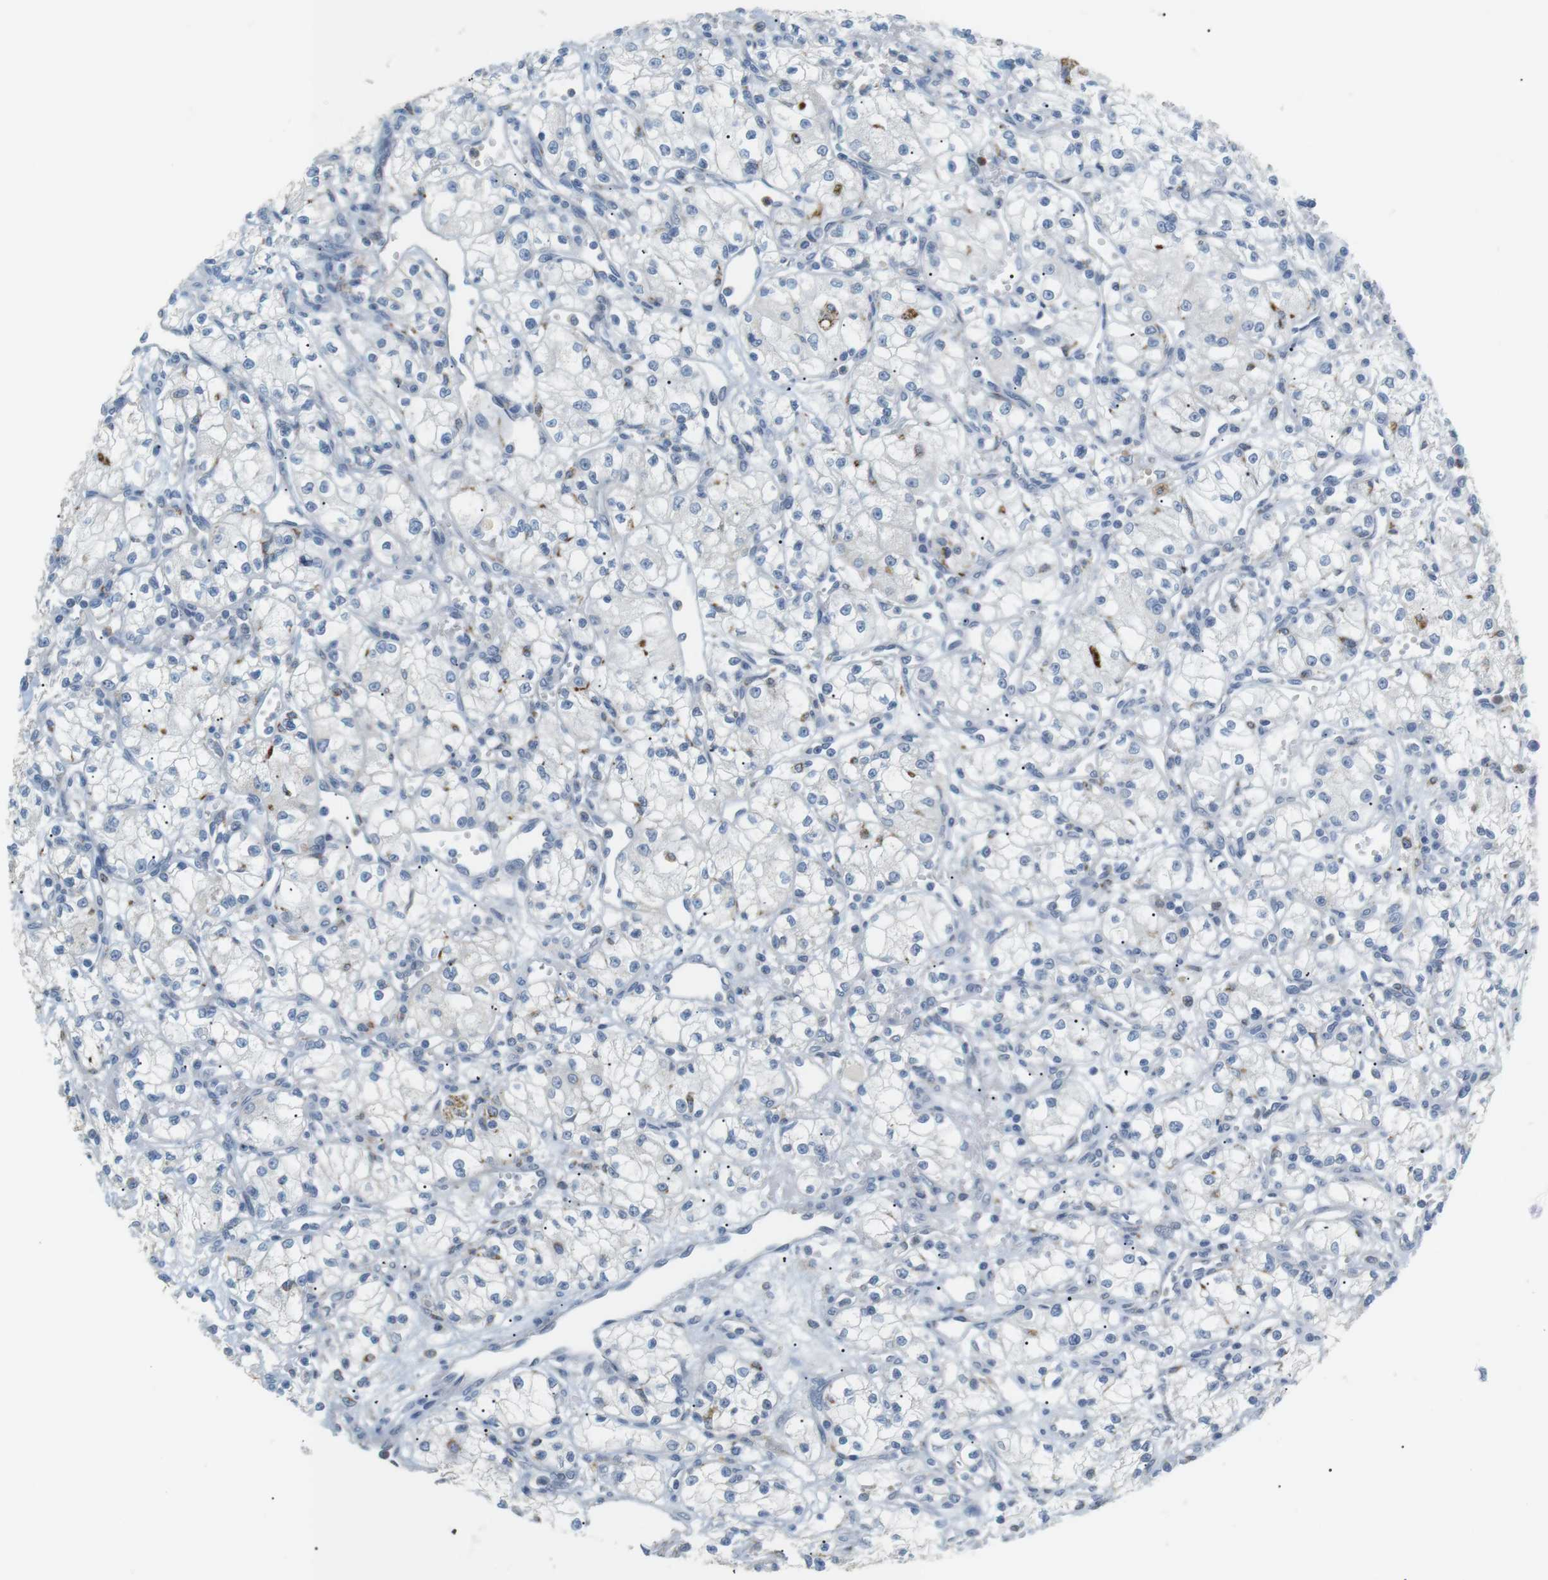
{"staining": {"intensity": "negative", "quantity": "none", "location": "none"}, "tissue": "renal cancer", "cell_type": "Tumor cells", "image_type": "cancer", "snomed": [{"axis": "morphology", "description": "Normal tissue, NOS"}, {"axis": "morphology", "description": "Adenocarcinoma, NOS"}, {"axis": "topography", "description": "Kidney"}], "caption": "Histopathology image shows no protein expression in tumor cells of renal adenocarcinoma tissue.", "gene": "CD300E", "patient": {"sex": "male", "age": 59}}